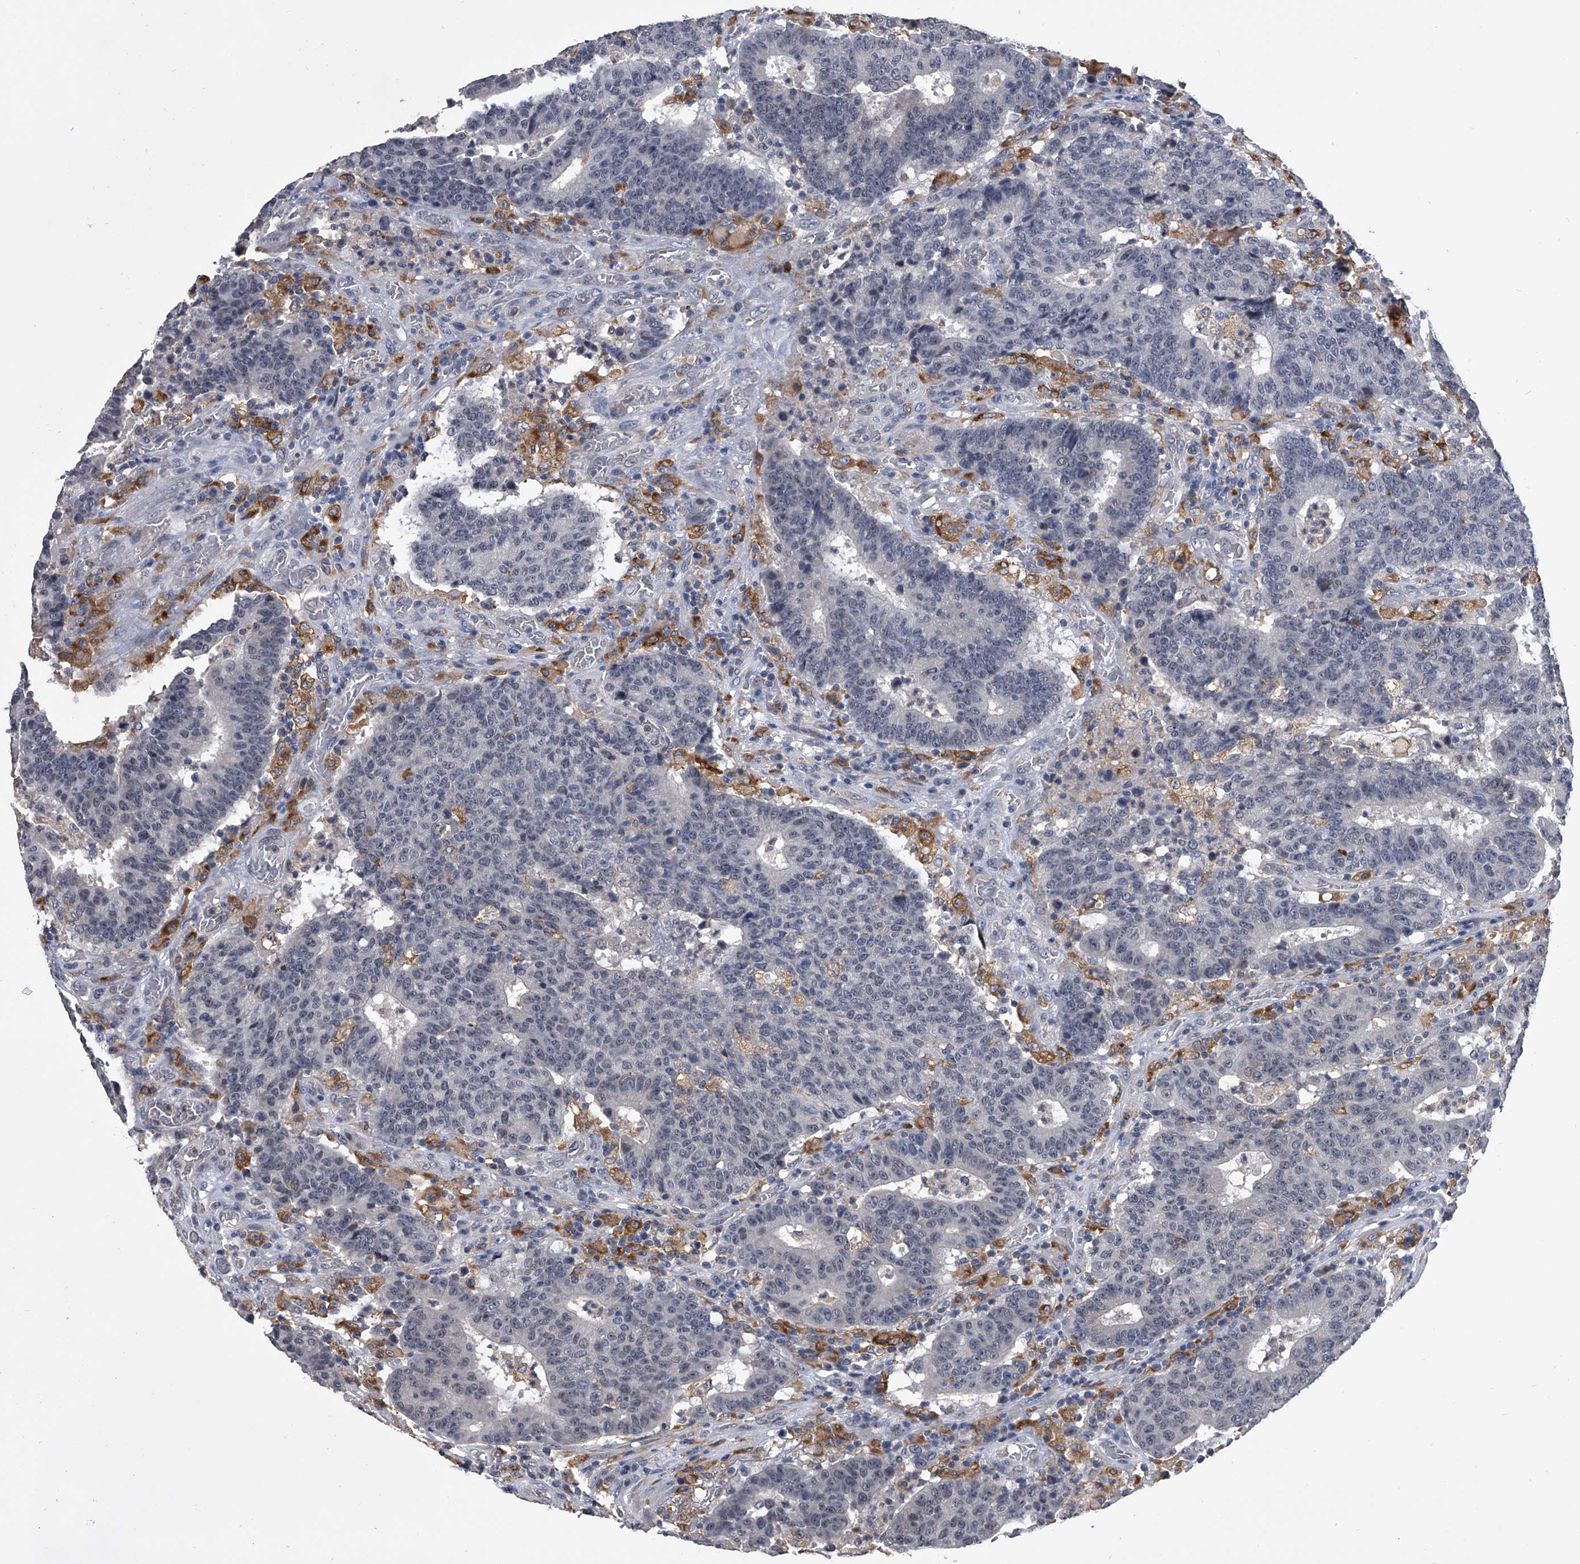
{"staining": {"intensity": "negative", "quantity": "none", "location": "none"}, "tissue": "colorectal cancer", "cell_type": "Tumor cells", "image_type": "cancer", "snomed": [{"axis": "morphology", "description": "Adenocarcinoma, NOS"}, {"axis": "topography", "description": "Colon"}], "caption": "This is an immunohistochemistry histopathology image of human adenocarcinoma (colorectal). There is no staining in tumor cells.", "gene": "MAP4K3", "patient": {"sex": "female", "age": 75}}